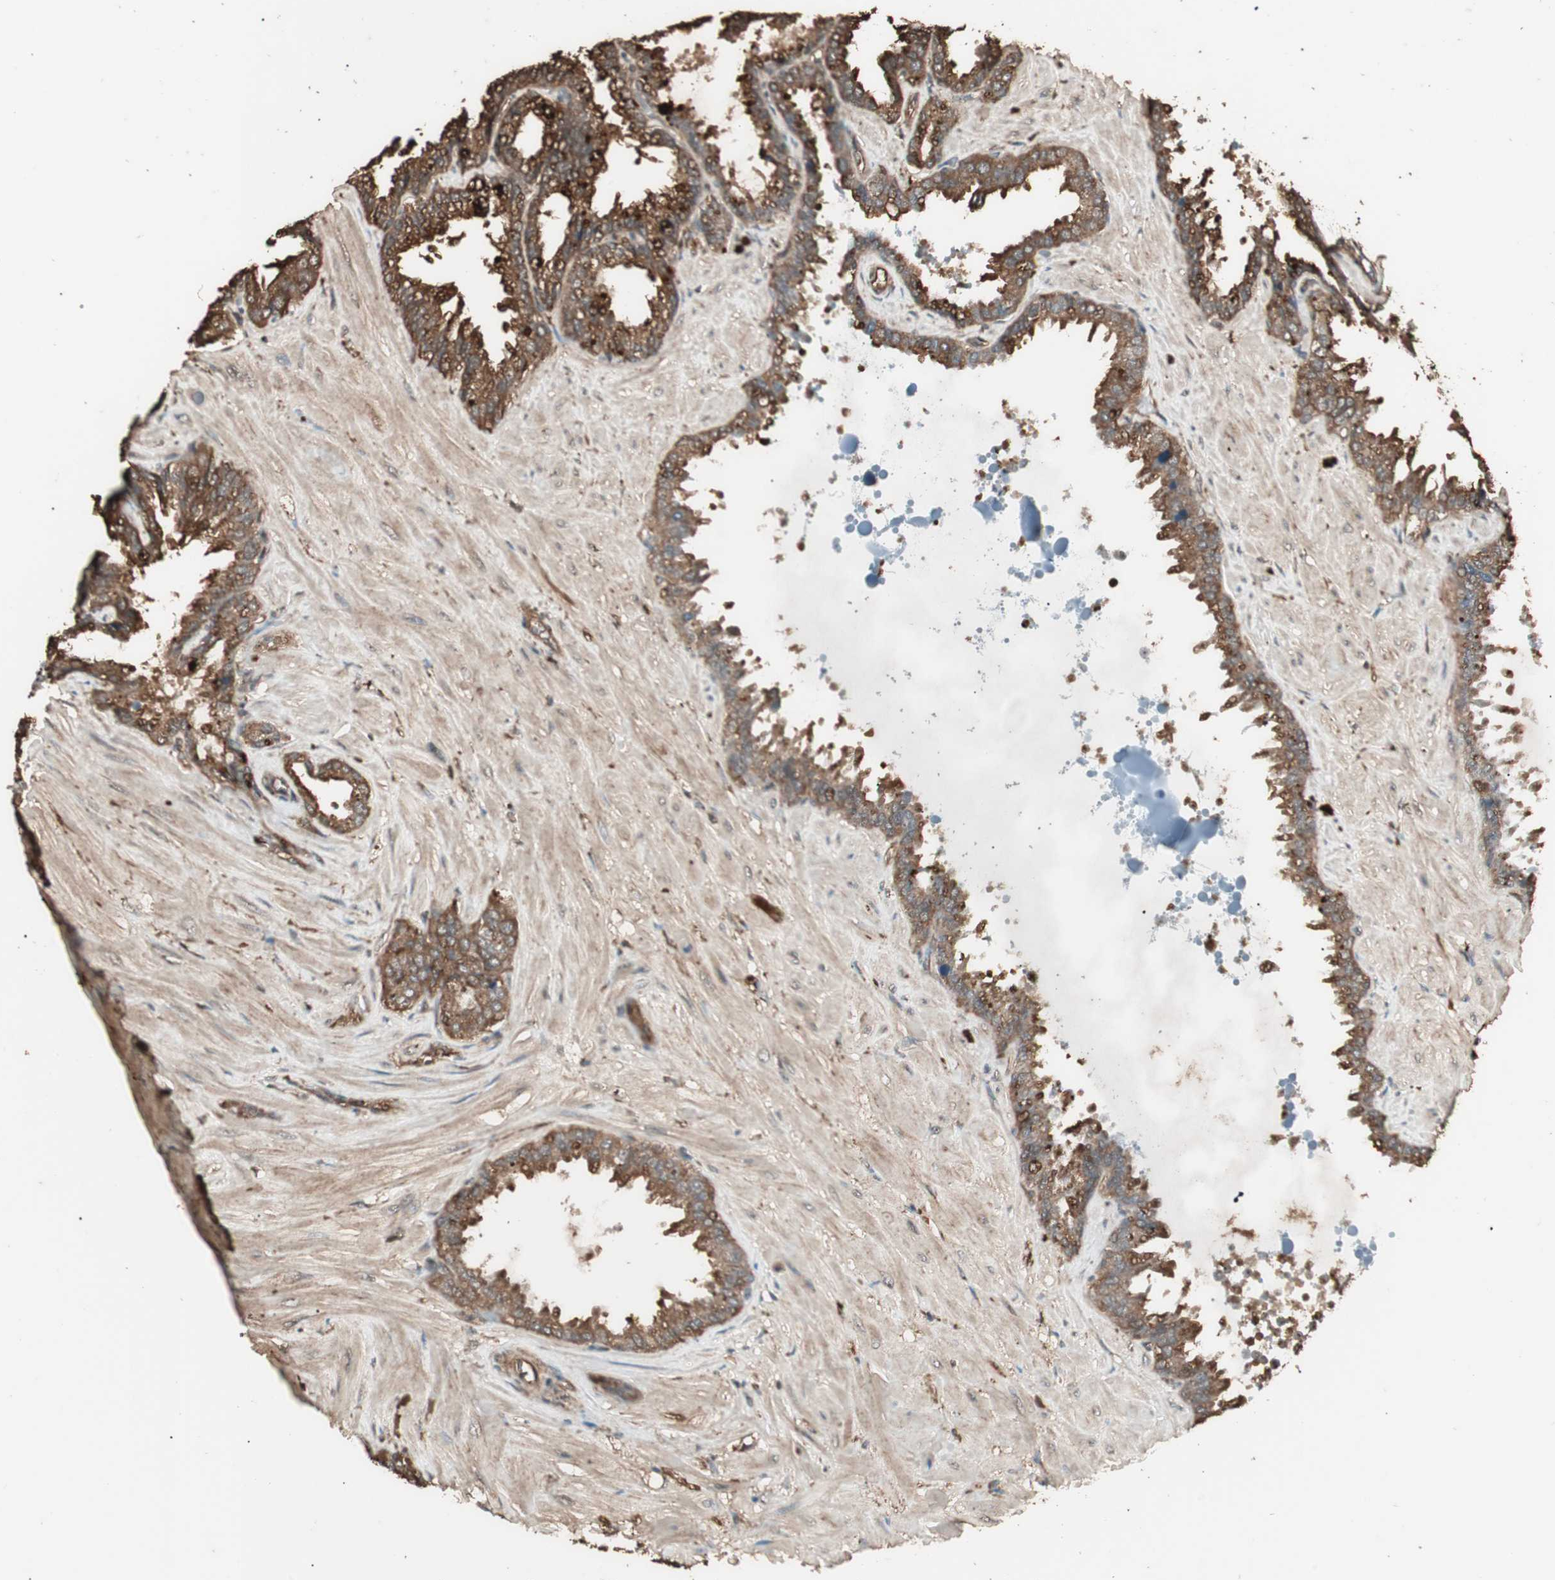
{"staining": {"intensity": "moderate", "quantity": ">75%", "location": "cytoplasmic/membranous"}, "tissue": "seminal vesicle", "cell_type": "Glandular cells", "image_type": "normal", "snomed": [{"axis": "morphology", "description": "Normal tissue, NOS"}, {"axis": "topography", "description": "Seminal veicle"}], "caption": "Seminal vesicle stained with immunohistochemistry (IHC) reveals moderate cytoplasmic/membranous staining in approximately >75% of glandular cells.", "gene": "CCN4", "patient": {"sex": "male", "age": 46}}